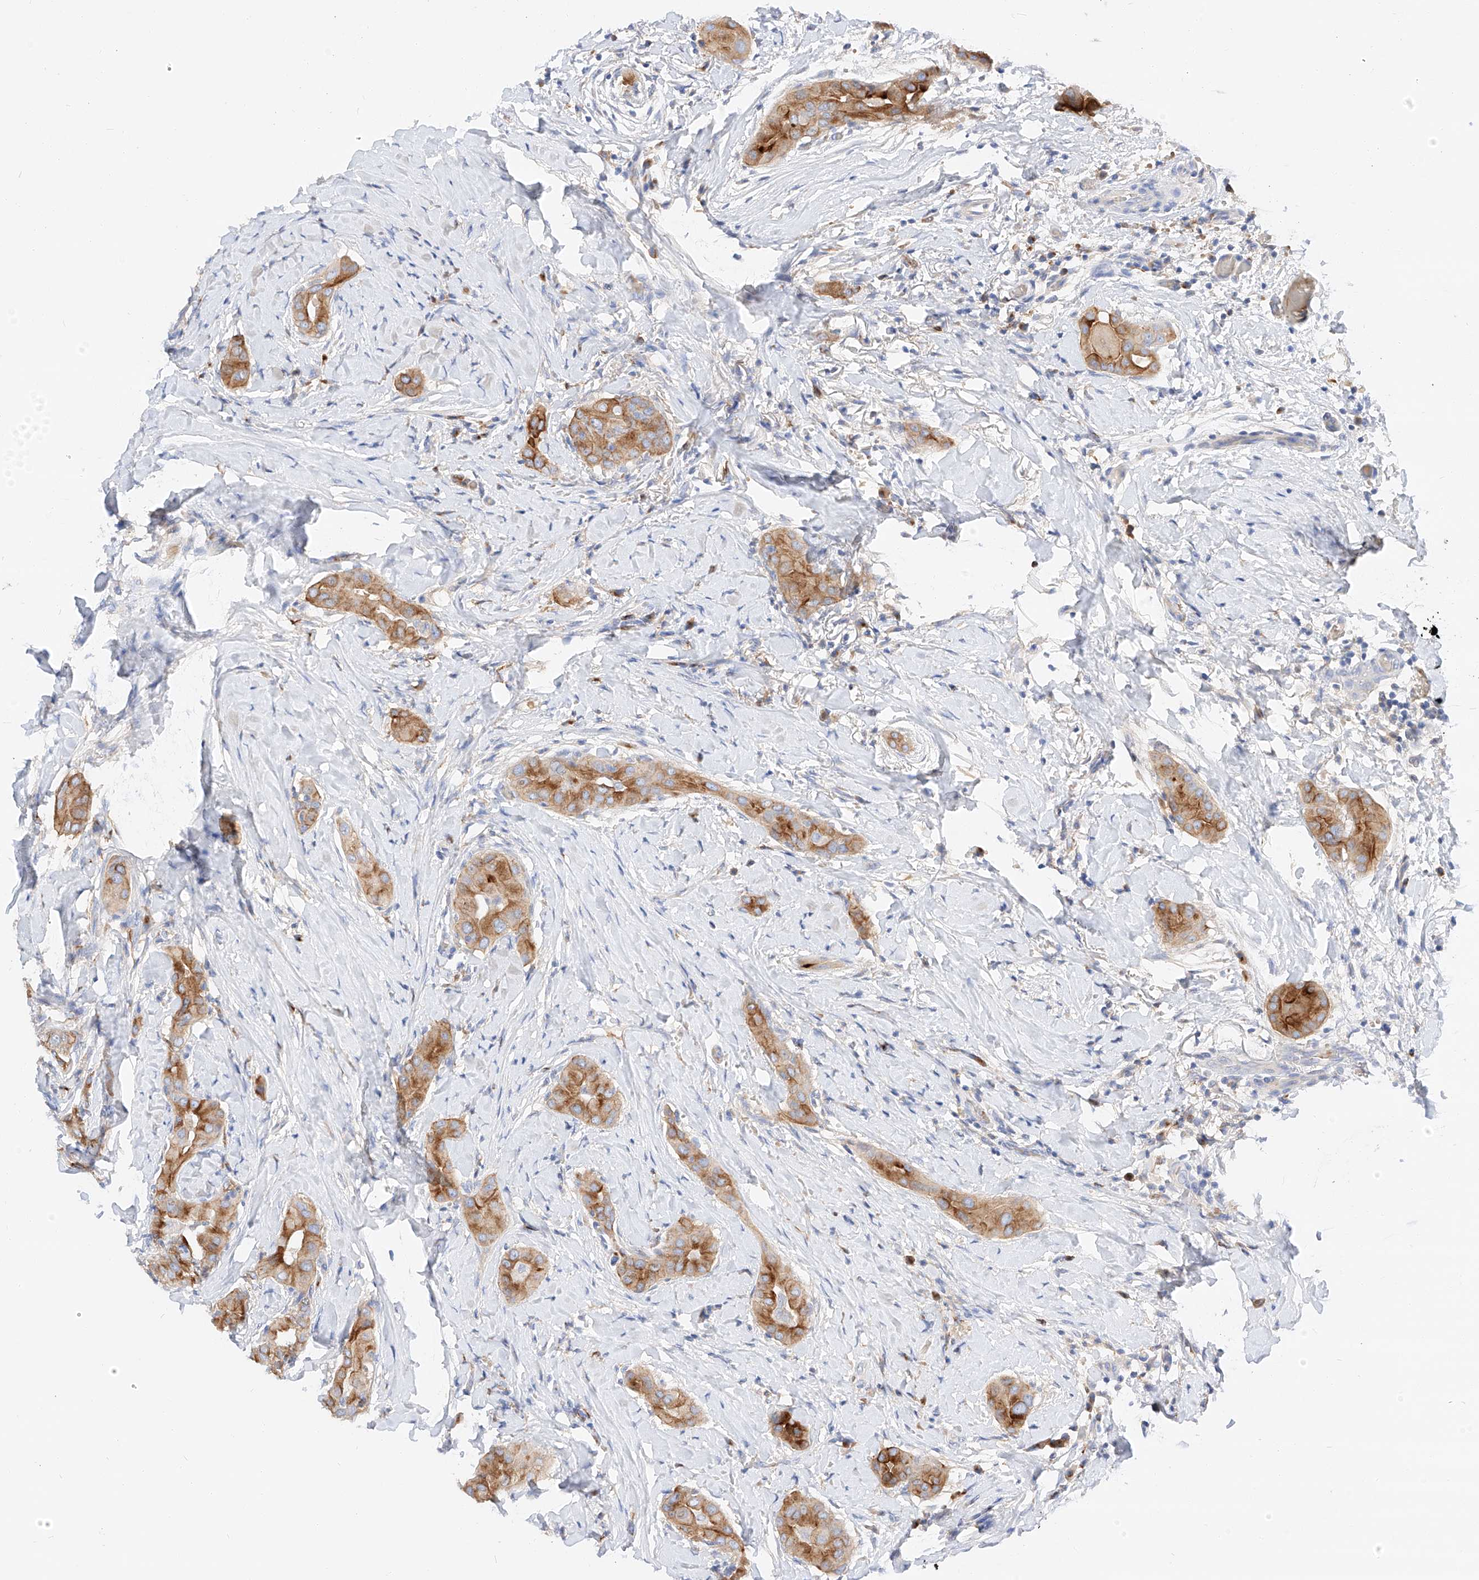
{"staining": {"intensity": "moderate", "quantity": ">75%", "location": "cytoplasmic/membranous"}, "tissue": "thyroid cancer", "cell_type": "Tumor cells", "image_type": "cancer", "snomed": [{"axis": "morphology", "description": "Papillary adenocarcinoma, NOS"}, {"axis": "topography", "description": "Thyroid gland"}], "caption": "This micrograph displays immunohistochemistry staining of human papillary adenocarcinoma (thyroid), with medium moderate cytoplasmic/membranous positivity in about >75% of tumor cells.", "gene": "MAP7", "patient": {"sex": "male", "age": 33}}